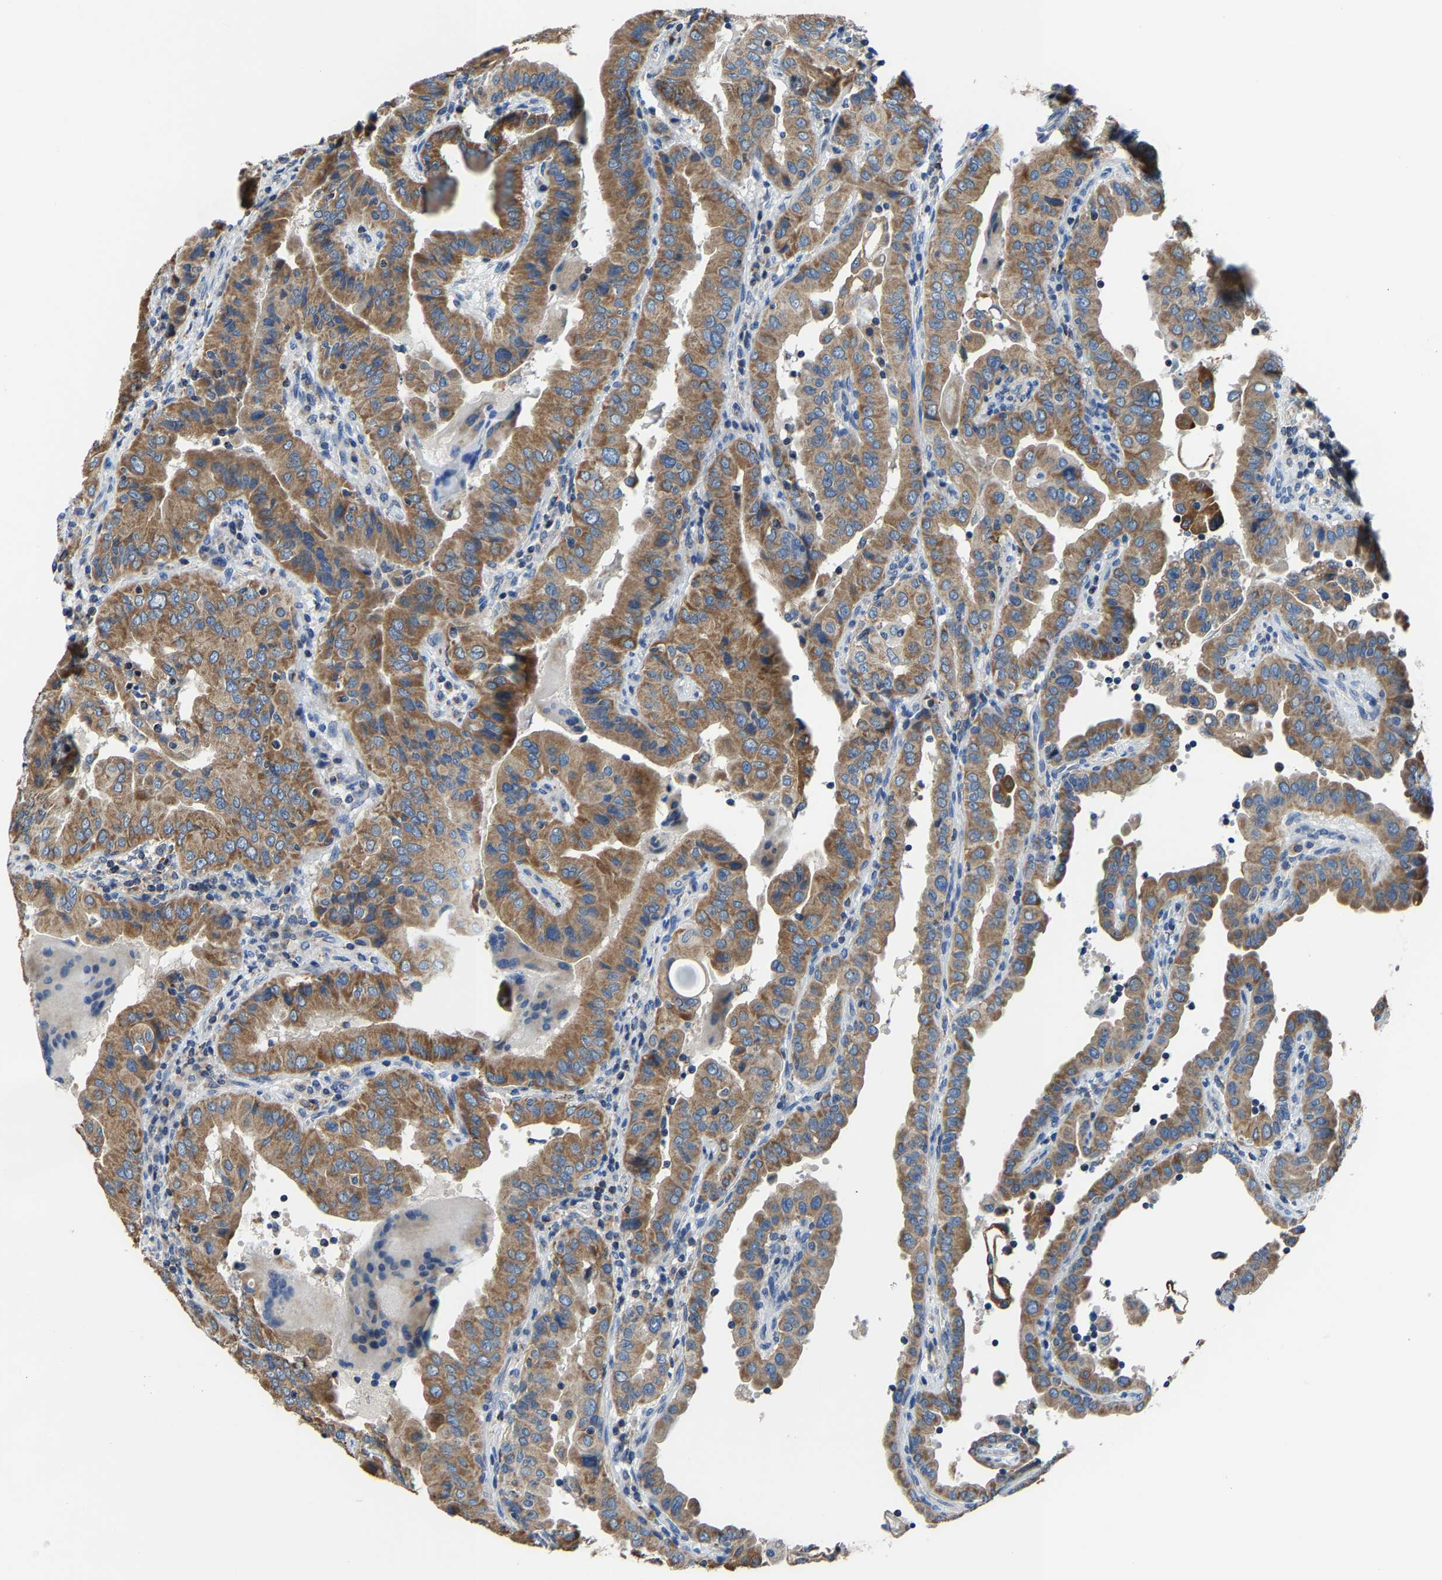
{"staining": {"intensity": "moderate", "quantity": ">75%", "location": "cytoplasmic/membranous"}, "tissue": "thyroid cancer", "cell_type": "Tumor cells", "image_type": "cancer", "snomed": [{"axis": "morphology", "description": "Papillary adenocarcinoma, NOS"}, {"axis": "topography", "description": "Thyroid gland"}], "caption": "IHC (DAB) staining of human thyroid cancer (papillary adenocarcinoma) reveals moderate cytoplasmic/membranous protein expression in approximately >75% of tumor cells. The staining was performed using DAB (3,3'-diaminobenzidine), with brown indicating positive protein expression. Nuclei are stained blue with hematoxylin.", "gene": "AGK", "patient": {"sex": "male", "age": 33}}